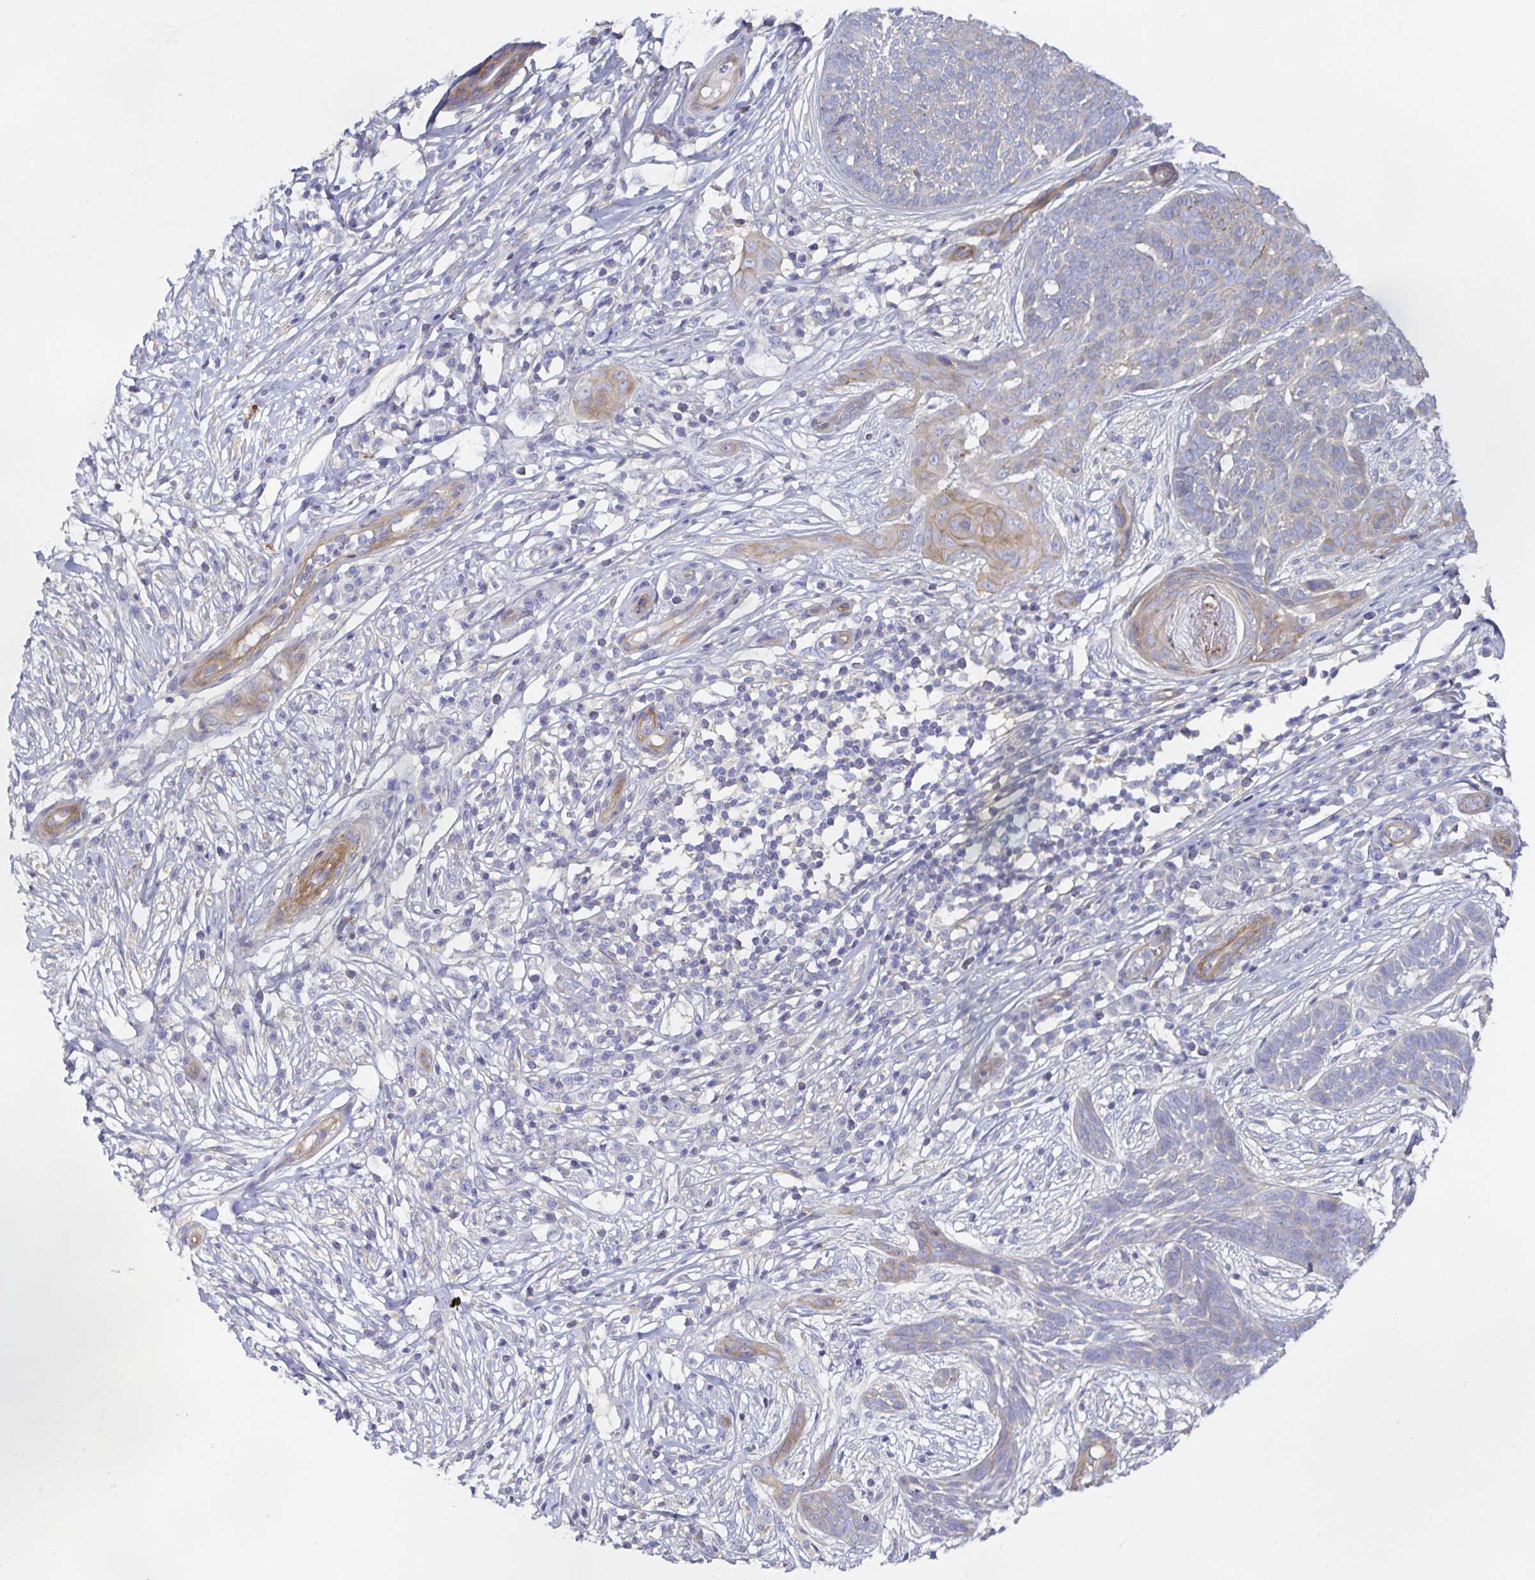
{"staining": {"intensity": "negative", "quantity": "none", "location": "none"}, "tissue": "skin cancer", "cell_type": "Tumor cells", "image_type": "cancer", "snomed": [{"axis": "morphology", "description": "Basal cell carcinoma"}, {"axis": "topography", "description": "Skin"}, {"axis": "topography", "description": "Skin, foot"}], "caption": "Skin cancer was stained to show a protein in brown. There is no significant positivity in tumor cells. The staining is performed using DAB brown chromogen with nuclei counter-stained in using hematoxylin.", "gene": "METTL22", "patient": {"sex": "female", "age": 86}}